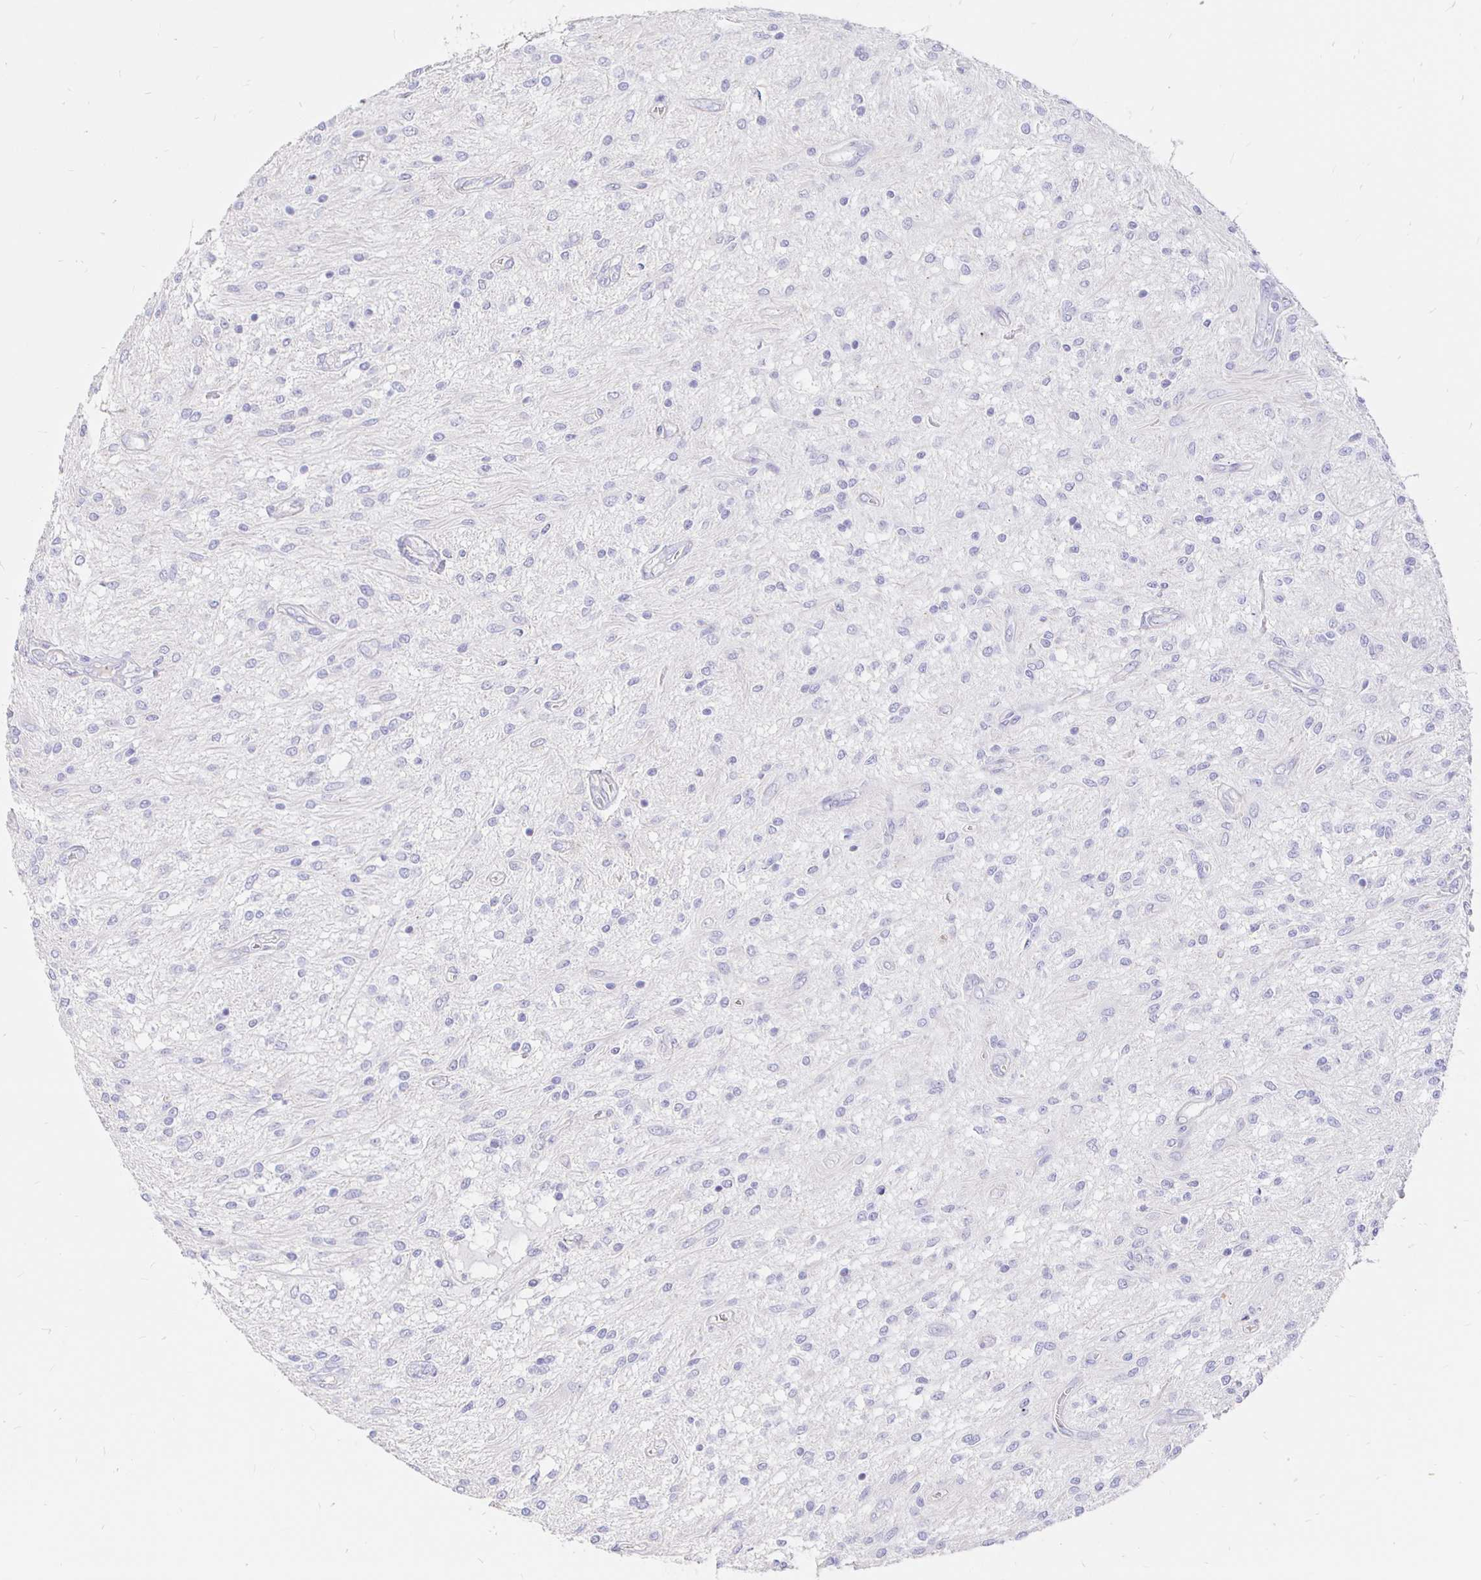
{"staining": {"intensity": "negative", "quantity": "none", "location": "none"}, "tissue": "glioma", "cell_type": "Tumor cells", "image_type": "cancer", "snomed": [{"axis": "morphology", "description": "Glioma, malignant, Low grade"}, {"axis": "topography", "description": "Cerebellum"}], "caption": "A high-resolution histopathology image shows IHC staining of malignant glioma (low-grade), which reveals no significant positivity in tumor cells.", "gene": "NECAB1", "patient": {"sex": "female", "age": 14}}